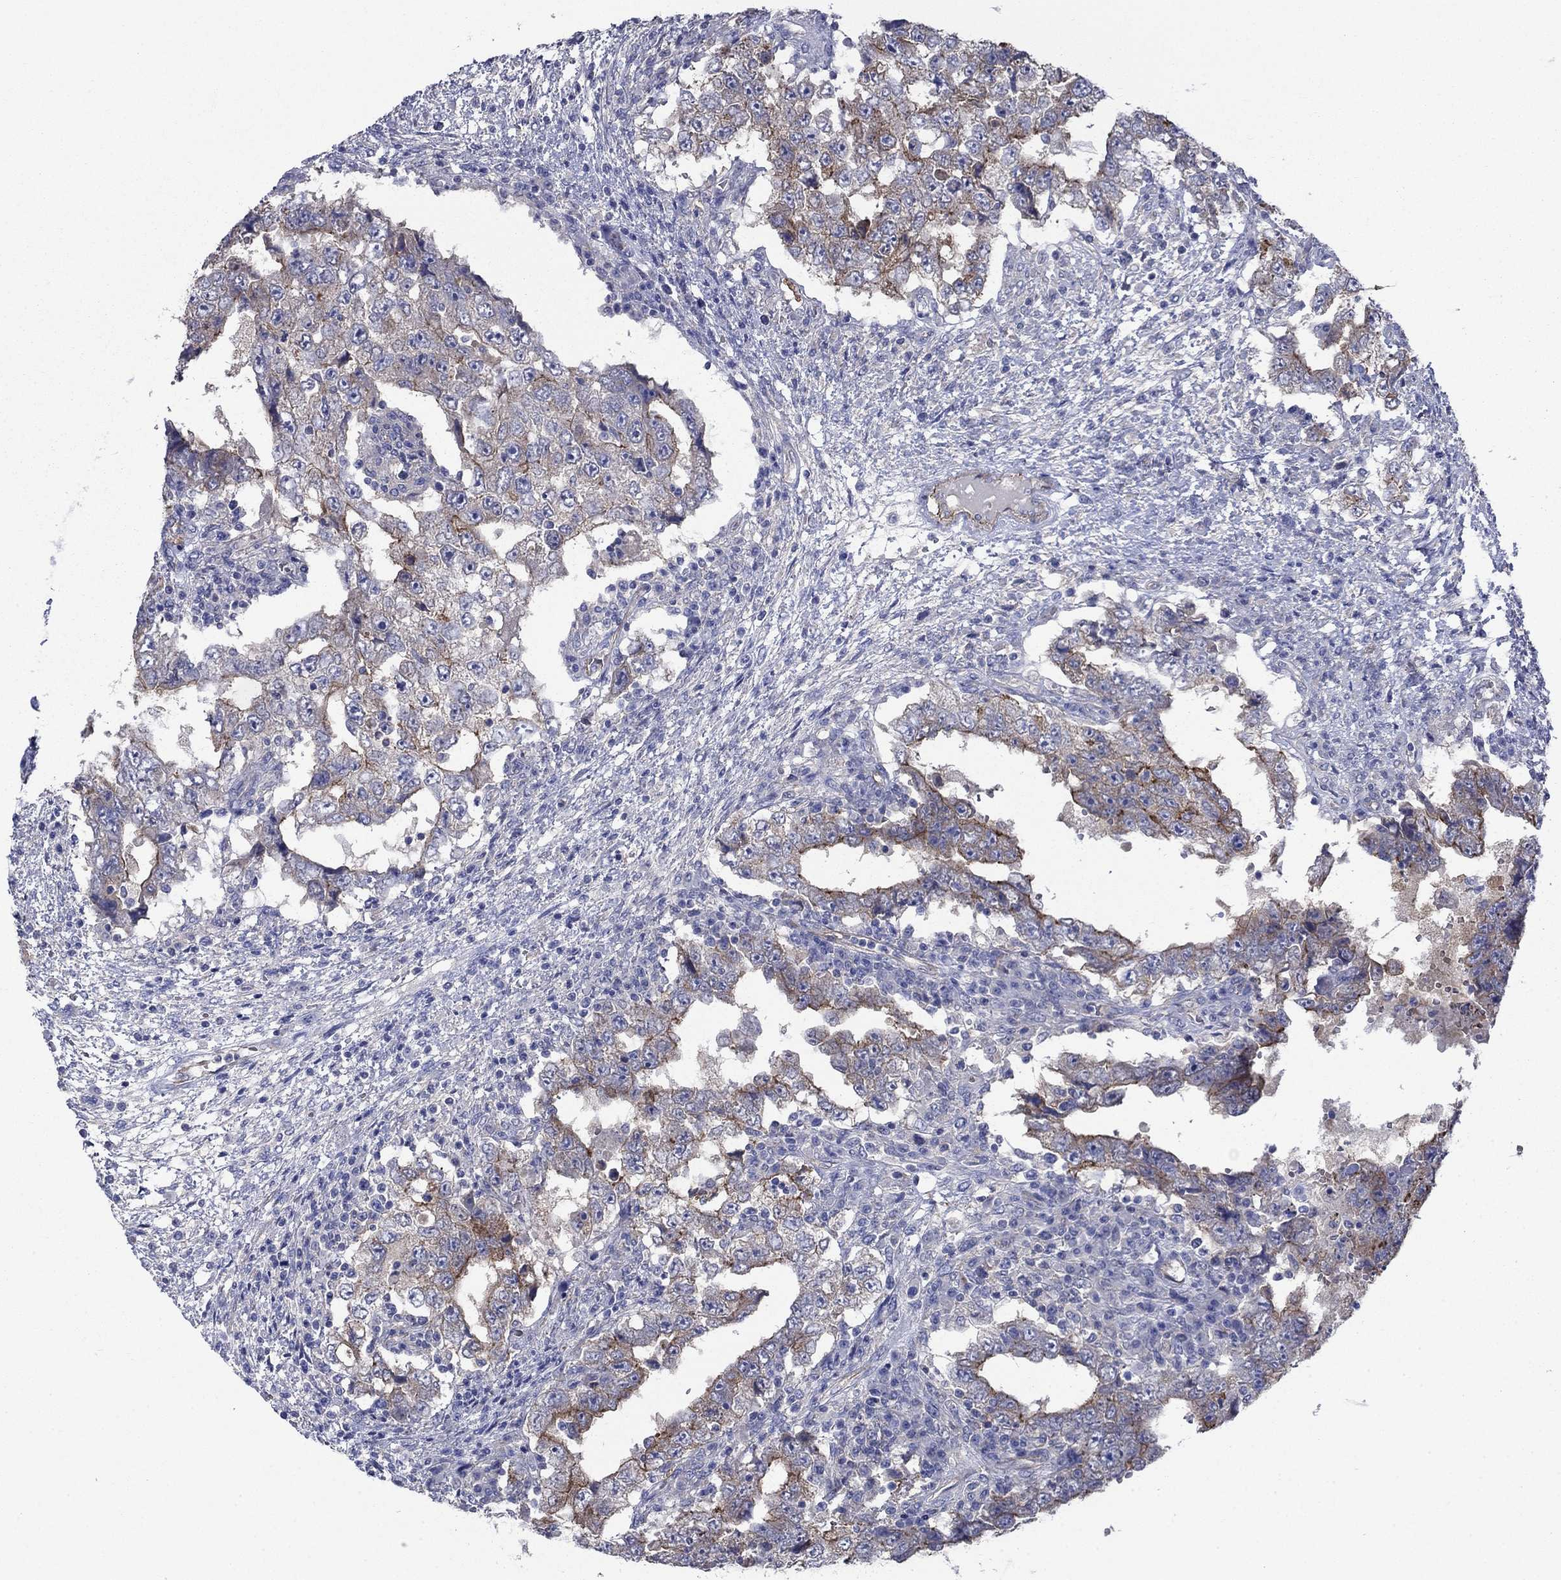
{"staining": {"intensity": "moderate", "quantity": "25%-75%", "location": "cytoplasmic/membranous"}, "tissue": "testis cancer", "cell_type": "Tumor cells", "image_type": "cancer", "snomed": [{"axis": "morphology", "description": "Carcinoma, Embryonal, NOS"}, {"axis": "topography", "description": "Testis"}], "caption": "The image reveals immunohistochemical staining of embryonal carcinoma (testis). There is moderate cytoplasmic/membranous positivity is identified in about 25%-75% of tumor cells.", "gene": "FLNC", "patient": {"sex": "male", "age": 26}}